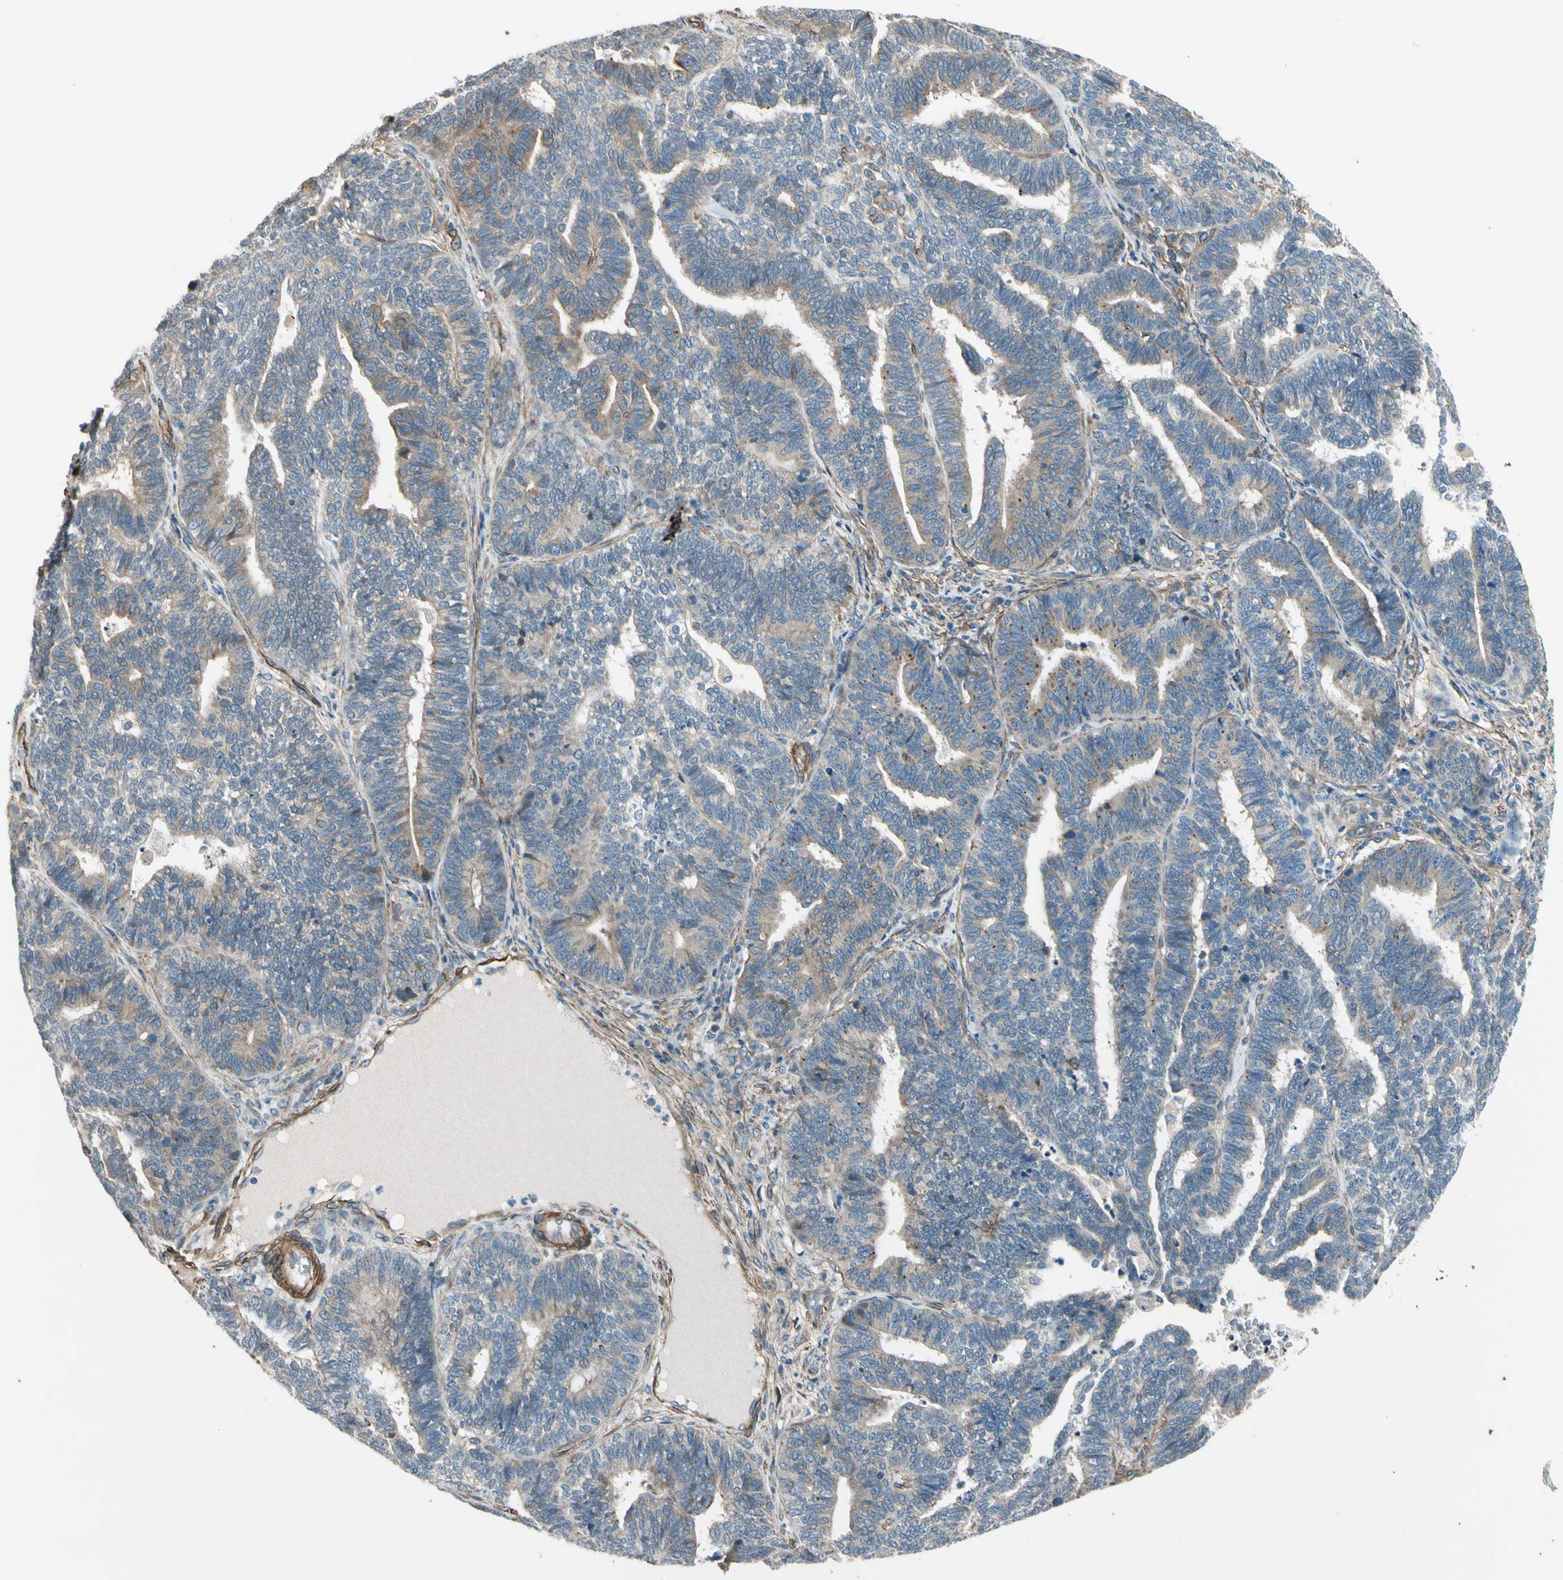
{"staining": {"intensity": "weak", "quantity": ">75%", "location": "cytoplasmic/membranous"}, "tissue": "endometrial cancer", "cell_type": "Tumor cells", "image_type": "cancer", "snomed": [{"axis": "morphology", "description": "Adenocarcinoma, NOS"}, {"axis": "topography", "description": "Endometrium"}], "caption": "Weak cytoplasmic/membranous protein staining is appreciated in approximately >75% of tumor cells in adenocarcinoma (endometrial).", "gene": "LIMK2", "patient": {"sex": "female", "age": 70}}